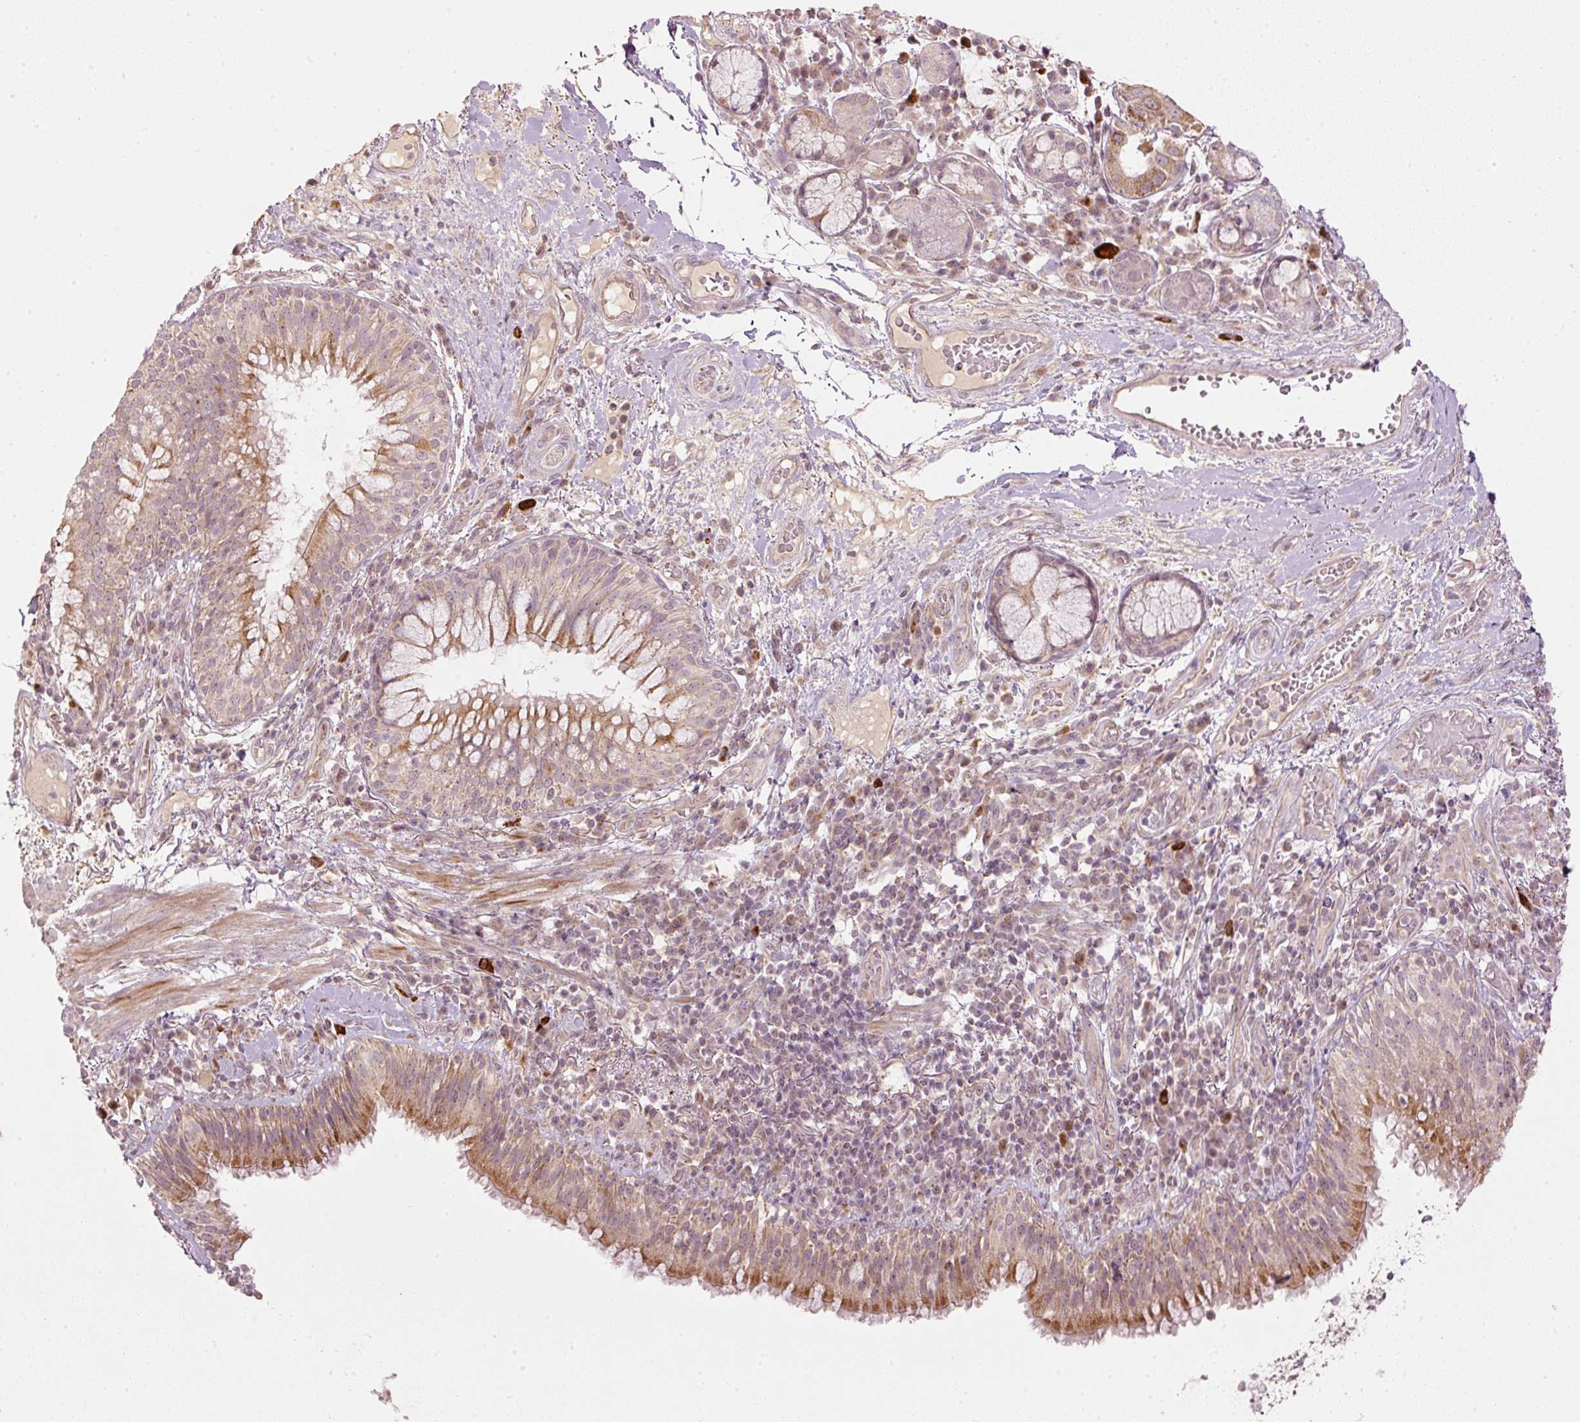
{"staining": {"intensity": "moderate", "quantity": ">75%", "location": "cytoplasmic/membranous"}, "tissue": "bronchus", "cell_type": "Respiratory epithelial cells", "image_type": "normal", "snomed": [{"axis": "morphology", "description": "Normal tissue, NOS"}, {"axis": "topography", "description": "Cartilage tissue"}, {"axis": "topography", "description": "Bronchus"}], "caption": "The photomicrograph reveals staining of benign bronchus, revealing moderate cytoplasmic/membranous protein staining (brown color) within respiratory epithelial cells.", "gene": "CDC20B", "patient": {"sex": "male", "age": 56}}